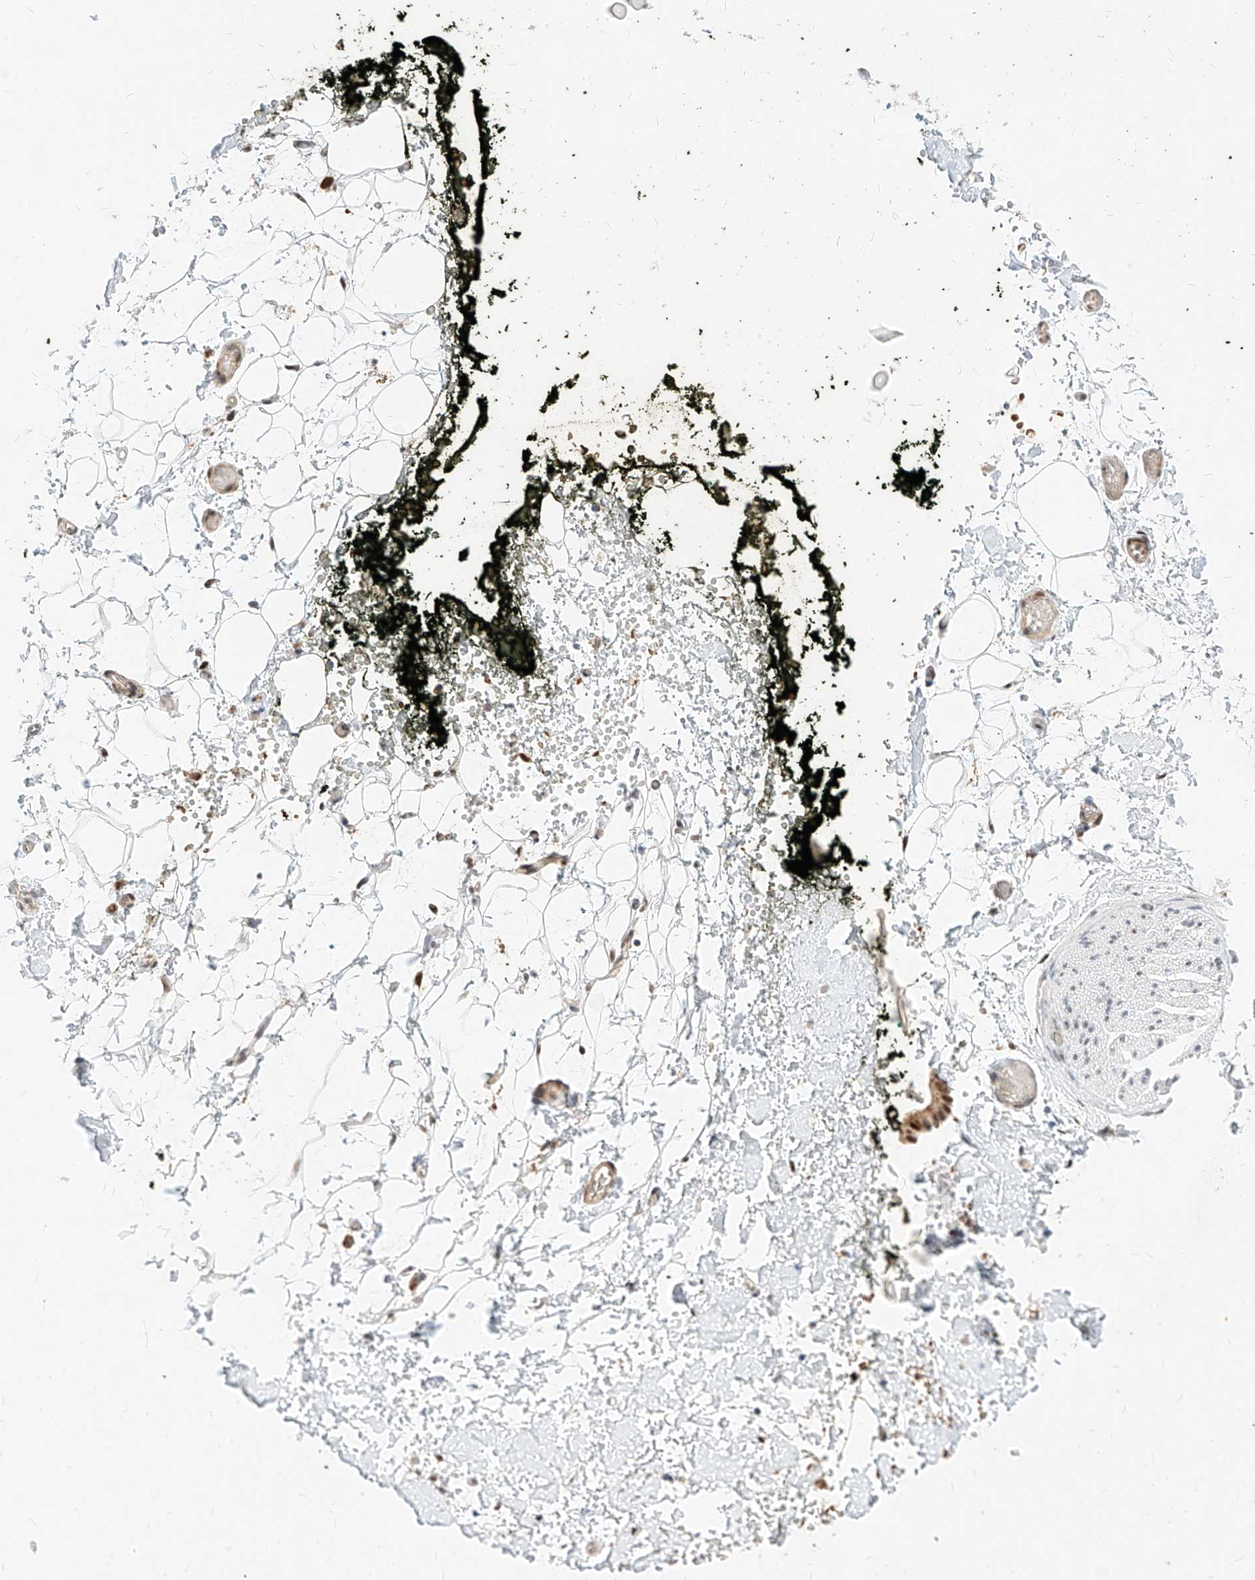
{"staining": {"intensity": "moderate", "quantity": "<25%", "location": "nuclear"}, "tissue": "adipose tissue", "cell_type": "Adipocytes", "image_type": "normal", "snomed": [{"axis": "morphology", "description": "Normal tissue, NOS"}, {"axis": "morphology", "description": "Adenocarcinoma, NOS"}, {"axis": "topography", "description": "Pancreas"}, {"axis": "topography", "description": "Peripheral nerve tissue"}], "caption": "Human adipose tissue stained for a protein (brown) exhibits moderate nuclear positive positivity in about <25% of adipocytes.", "gene": "CBX8", "patient": {"sex": "male", "age": 59}}